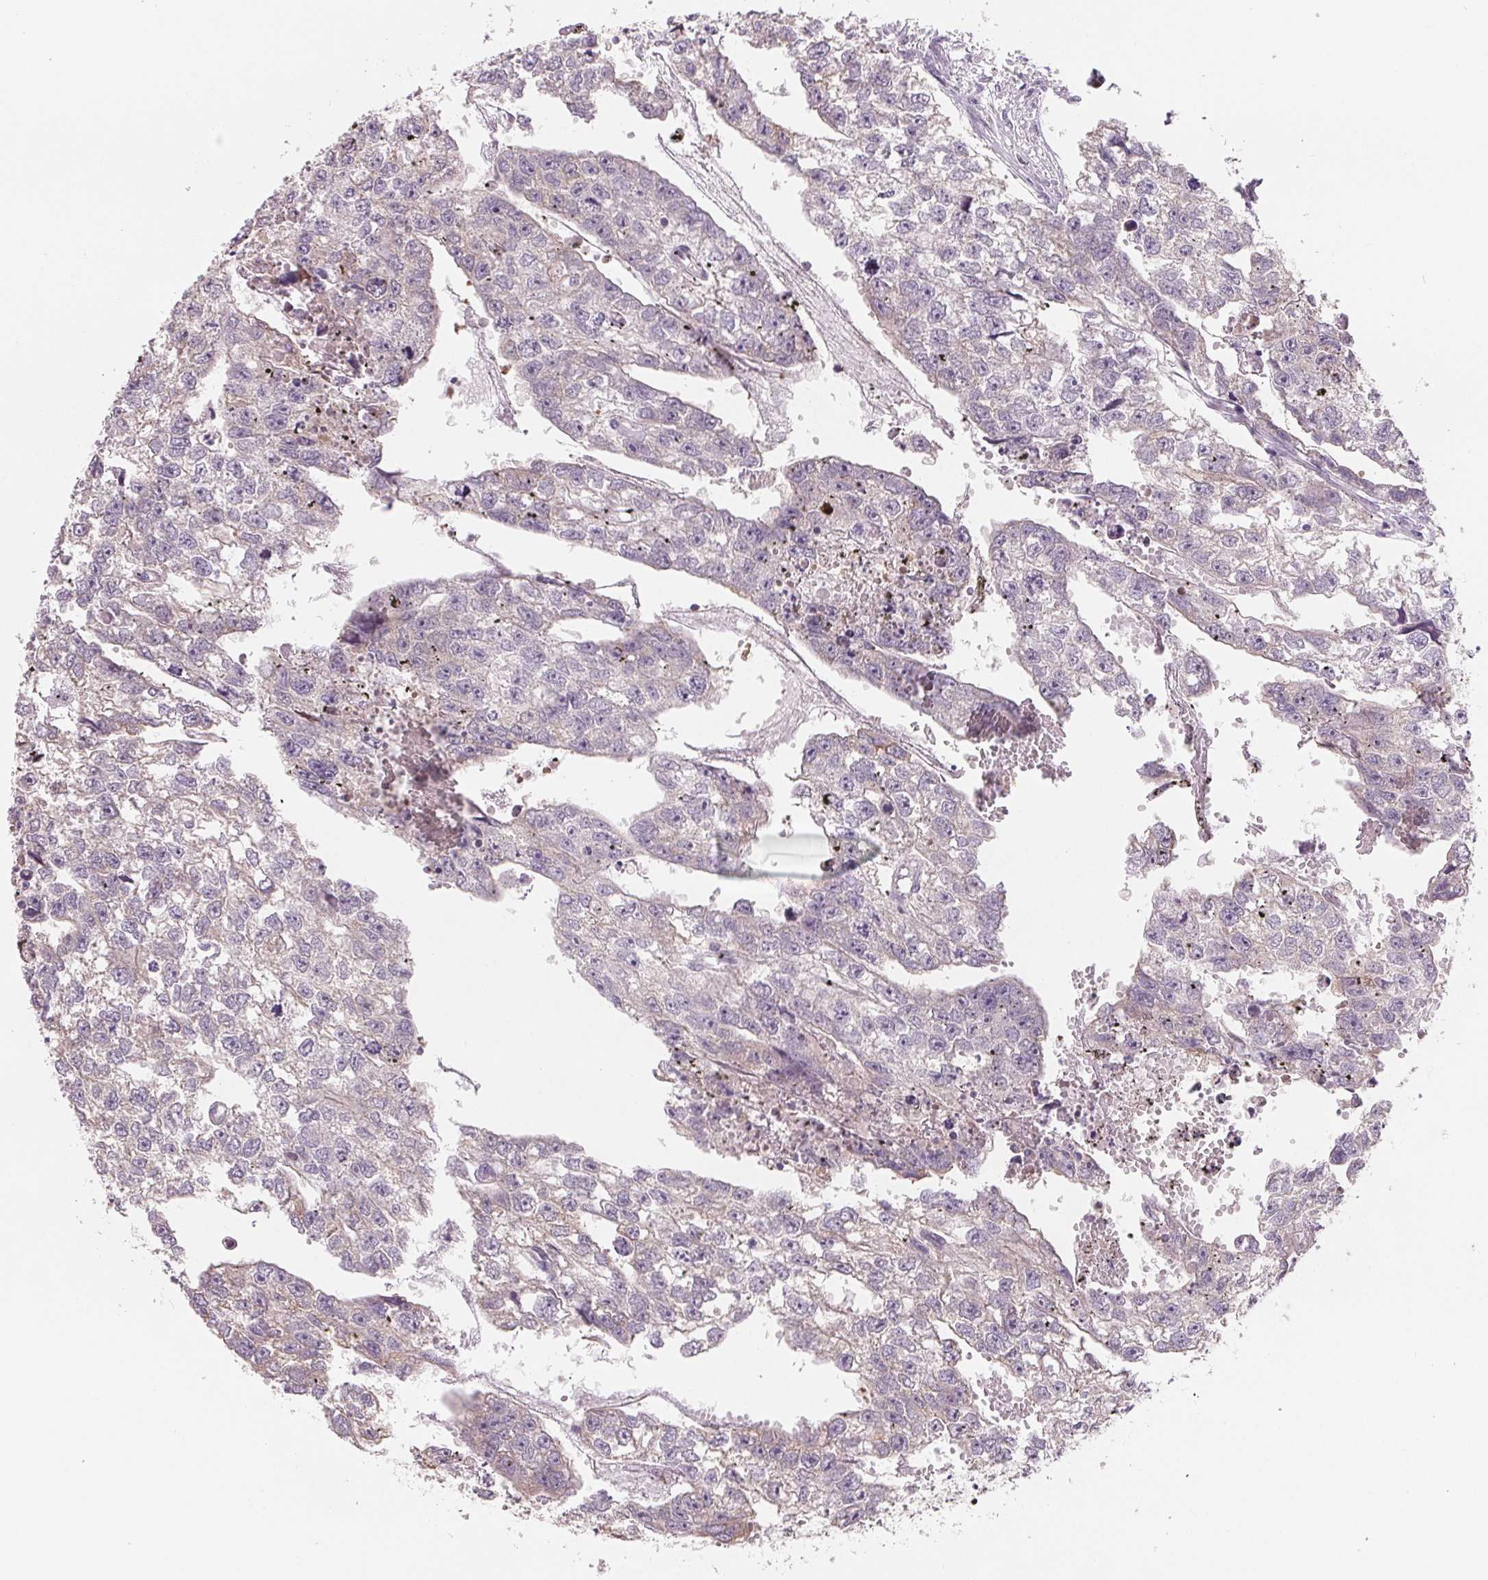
{"staining": {"intensity": "negative", "quantity": "none", "location": "none"}, "tissue": "testis cancer", "cell_type": "Tumor cells", "image_type": "cancer", "snomed": [{"axis": "morphology", "description": "Carcinoma, Embryonal, NOS"}, {"axis": "morphology", "description": "Teratoma, malignant, NOS"}, {"axis": "topography", "description": "Testis"}], "caption": "Immunohistochemistry photomicrograph of testis embryonal carcinoma stained for a protein (brown), which reveals no positivity in tumor cells. Nuclei are stained in blue.", "gene": "VTCN1", "patient": {"sex": "male", "age": 44}}